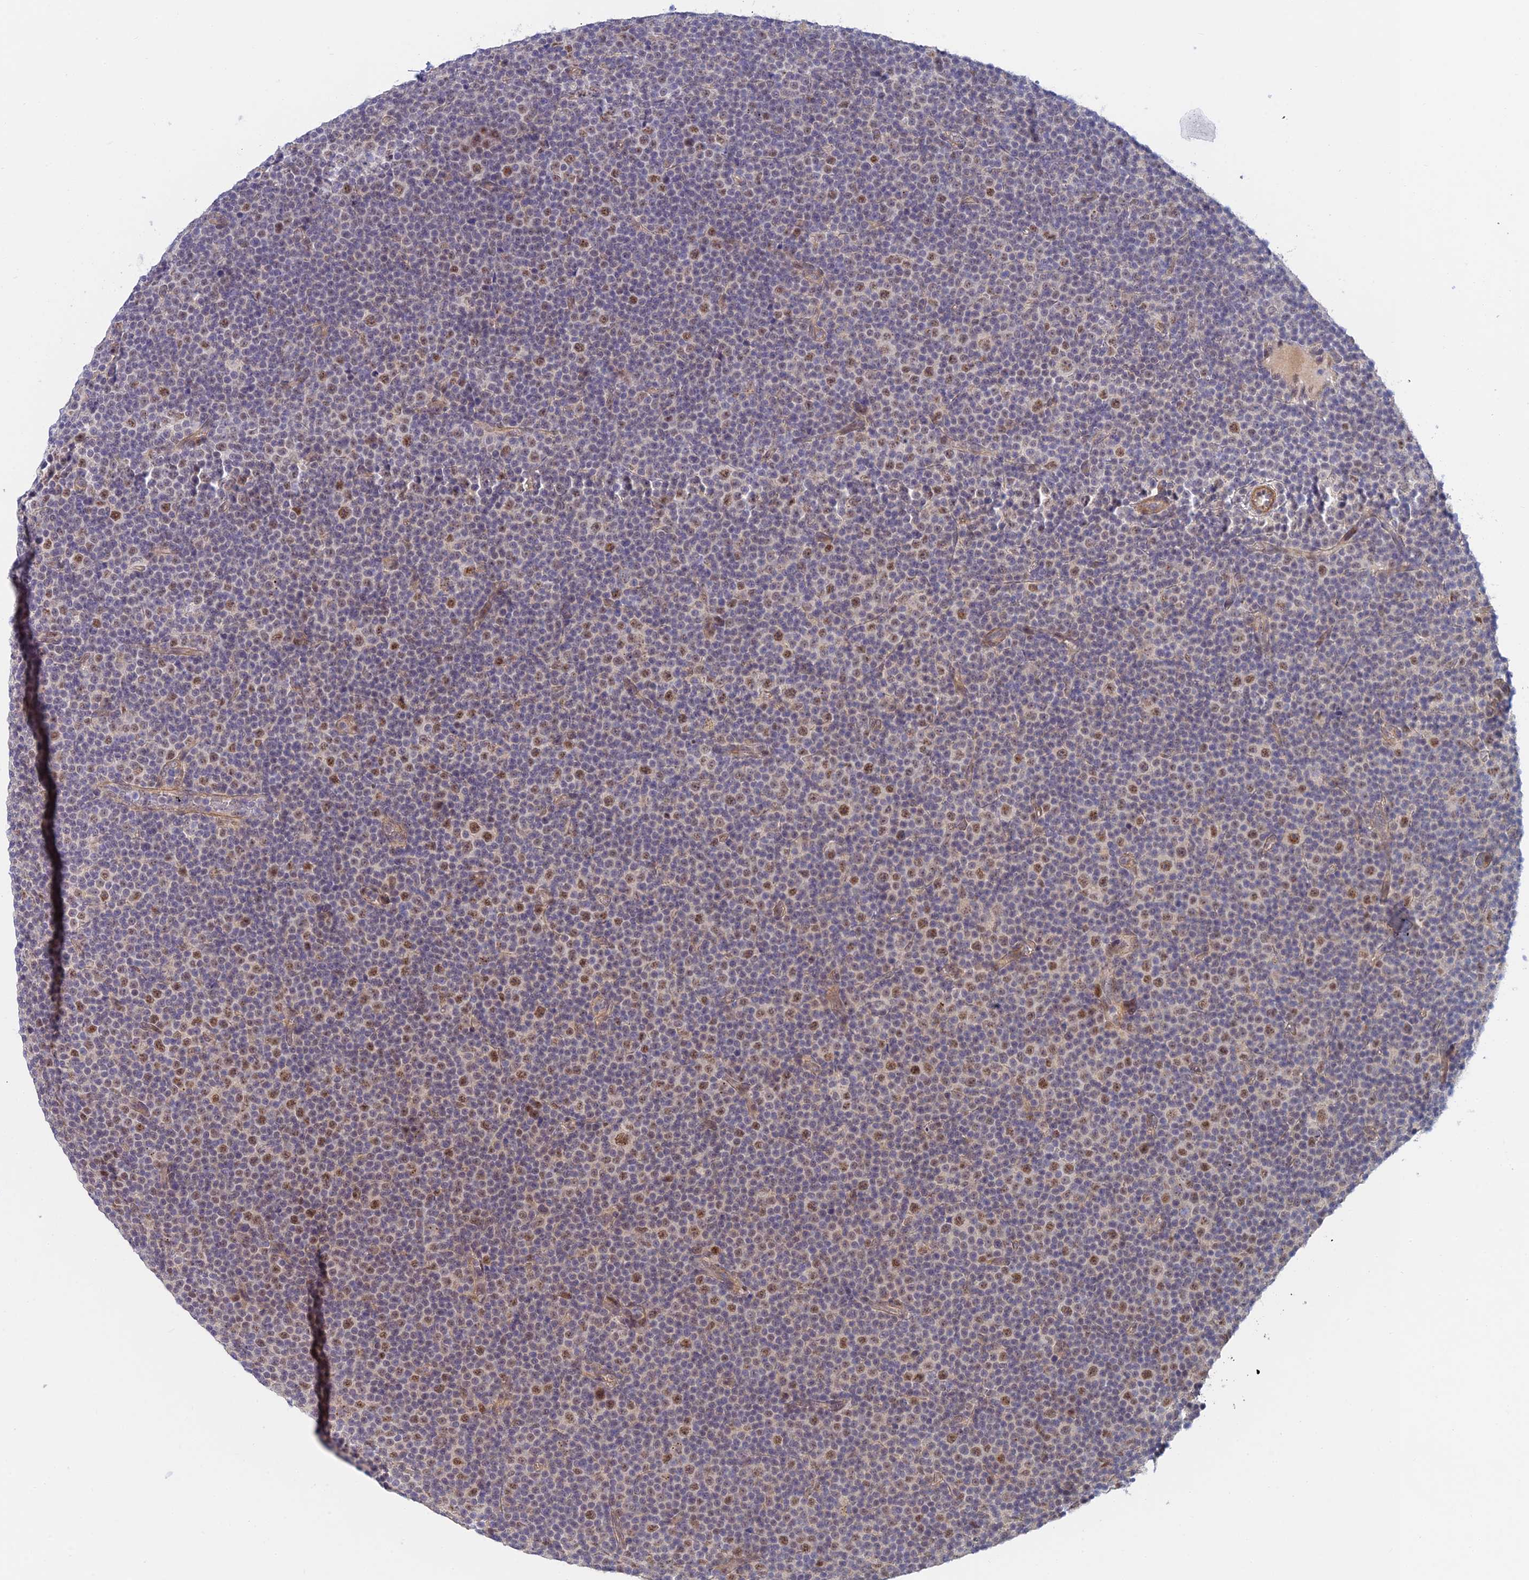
{"staining": {"intensity": "moderate", "quantity": ">75%", "location": "nuclear"}, "tissue": "lymphoma", "cell_type": "Tumor cells", "image_type": "cancer", "snomed": [{"axis": "morphology", "description": "Malignant lymphoma, non-Hodgkin's type, Low grade"}, {"axis": "topography", "description": "Lymph node"}], "caption": "High-magnification brightfield microscopy of low-grade malignant lymphoma, non-Hodgkin's type stained with DAB (brown) and counterstained with hematoxylin (blue). tumor cells exhibit moderate nuclear expression is identified in about>75% of cells.", "gene": "CFAP92", "patient": {"sex": "female", "age": 67}}